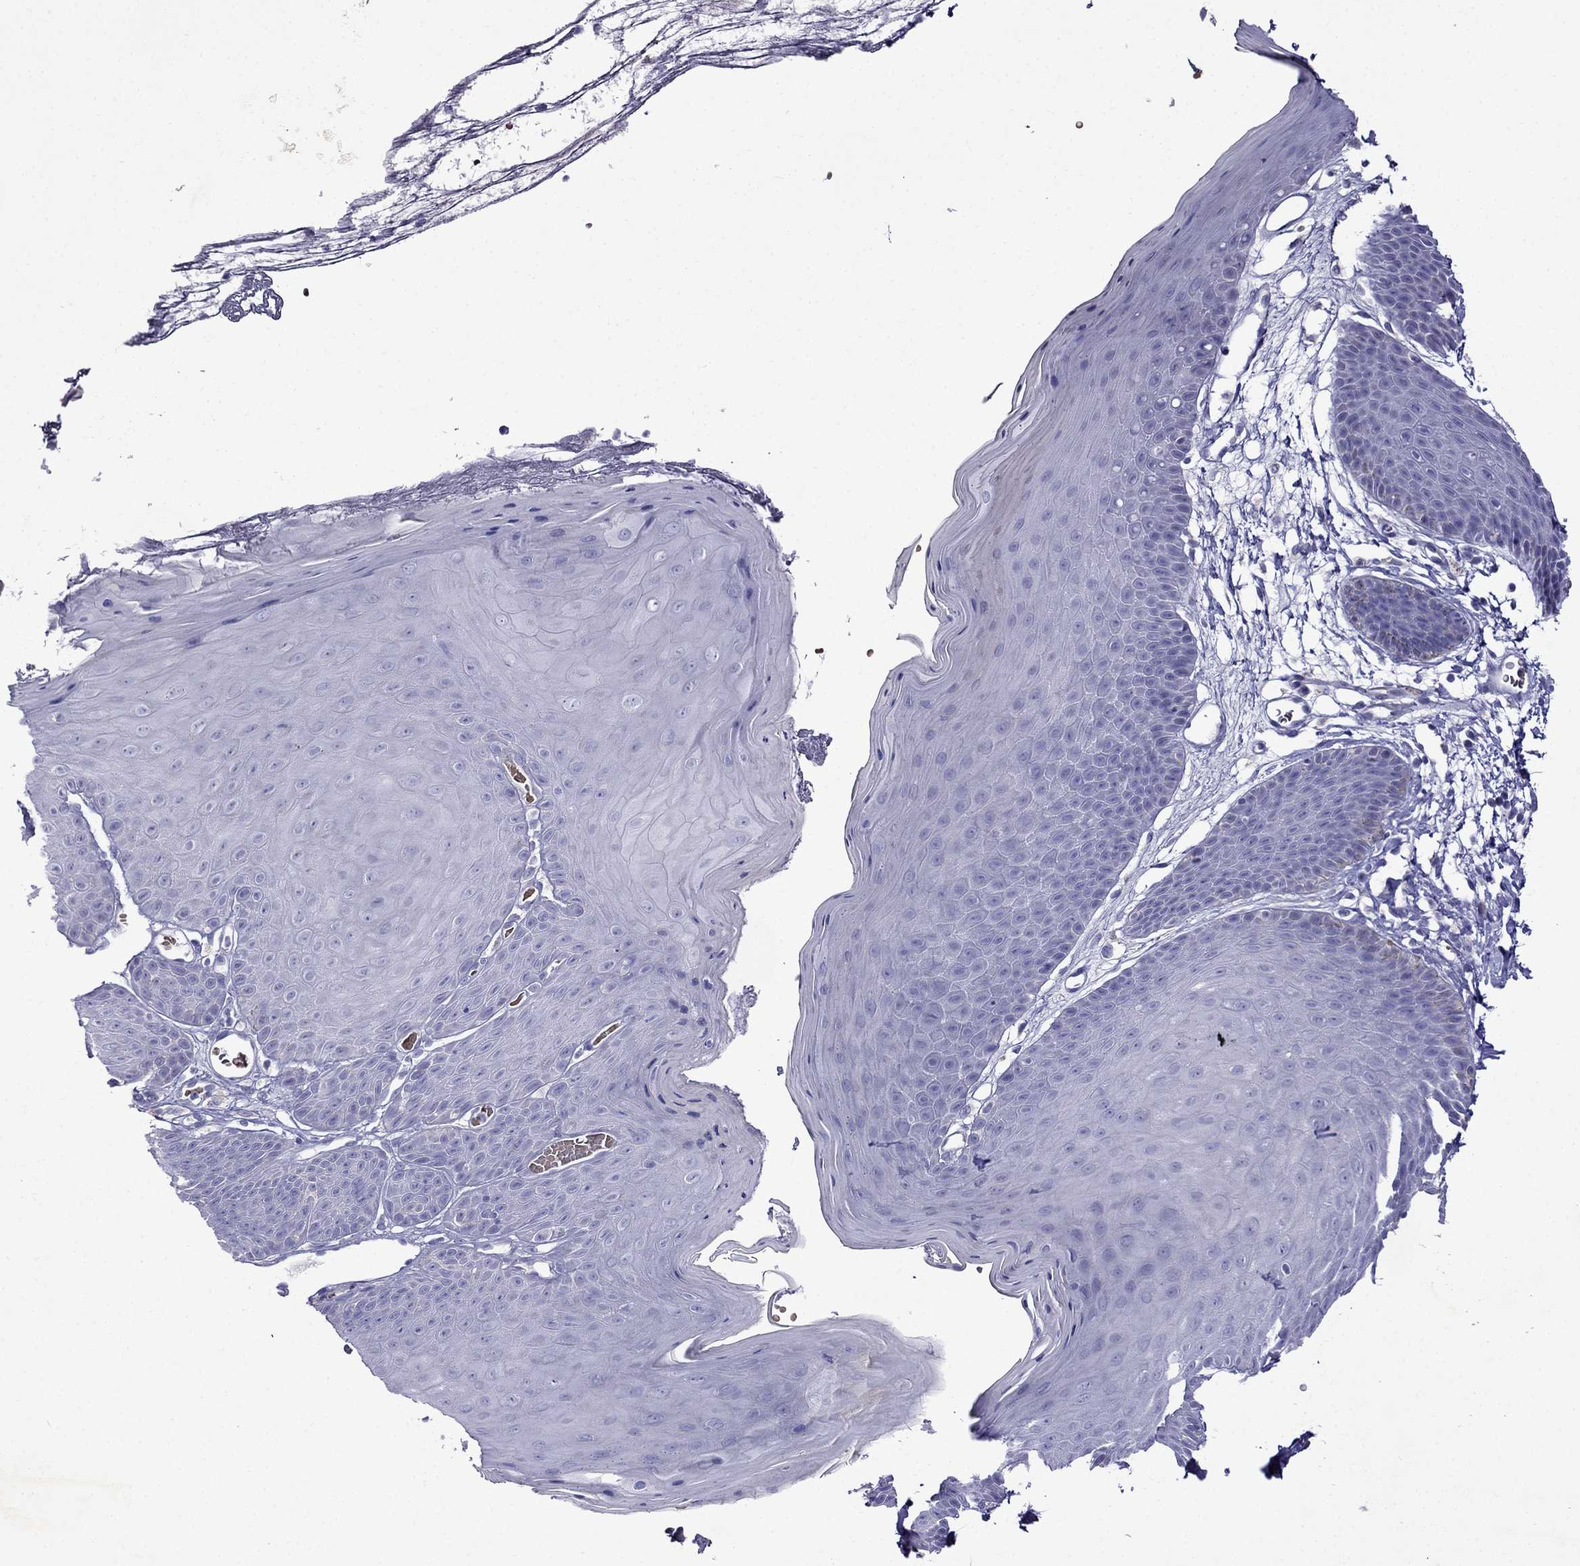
{"staining": {"intensity": "negative", "quantity": "none", "location": "none"}, "tissue": "skin", "cell_type": "Epidermal cells", "image_type": "normal", "snomed": [{"axis": "morphology", "description": "Normal tissue, NOS"}, {"axis": "topography", "description": "Anal"}], "caption": "Photomicrograph shows no protein expression in epidermal cells of unremarkable skin. Brightfield microscopy of immunohistochemistry (IHC) stained with DAB (3,3'-diaminobenzidine) (brown) and hematoxylin (blue), captured at high magnification.", "gene": "TDRD1", "patient": {"sex": "male", "age": 53}}